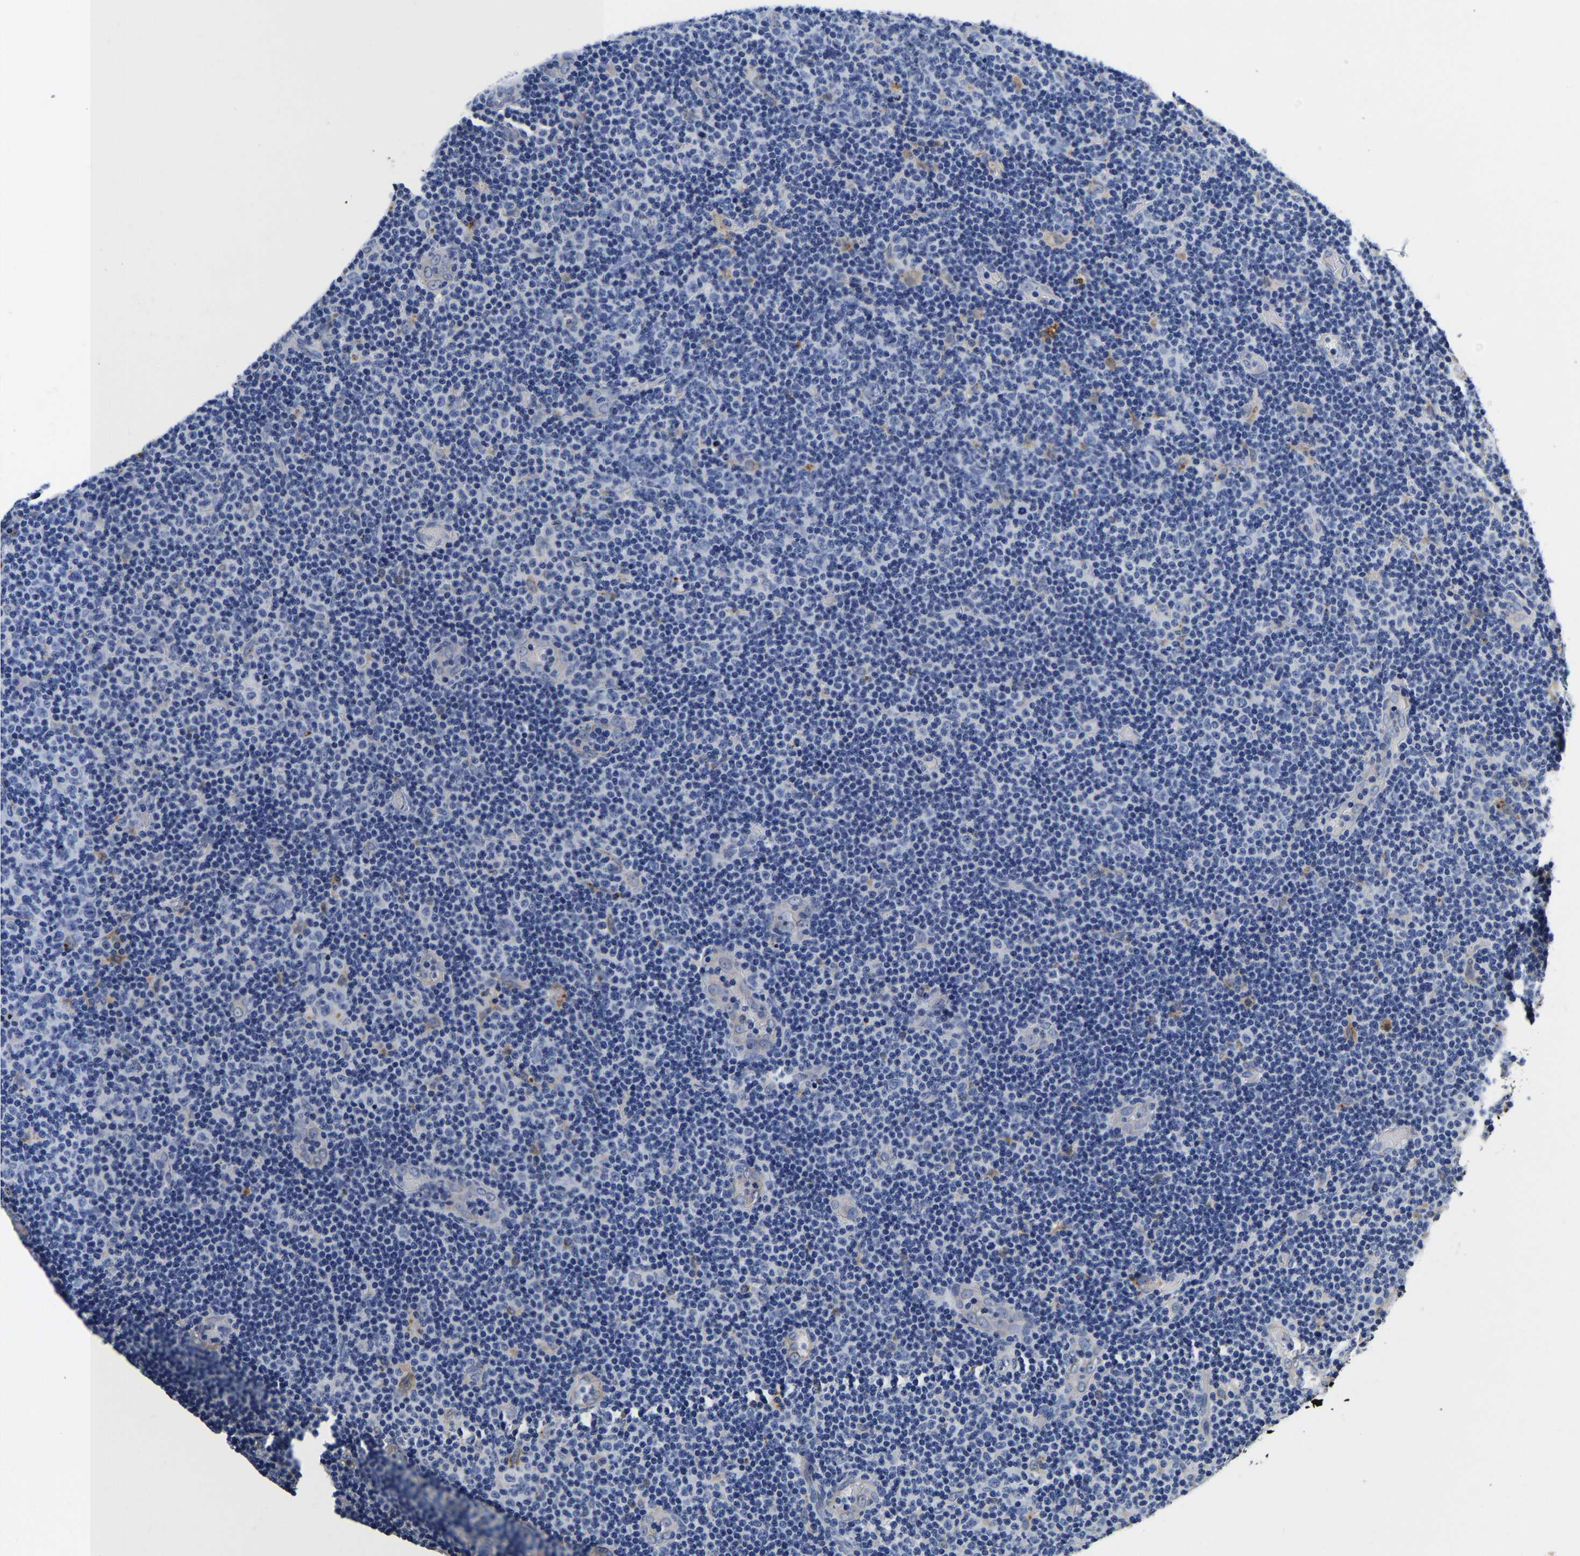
{"staining": {"intensity": "negative", "quantity": "none", "location": "none"}, "tissue": "lymphoma", "cell_type": "Tumor cells", "image_type": "cancer", "snomed": [{"axis": "morphology", "description": "Malignant lymphoma, non-Hodgkin's type, Low grade"}, {"axis": "topography", "description": "Lymph node"}], "caption": "High power microscopy histopathology image of an immunohistochemistry micrograph of low-grade malignant lymphoma, non-Hodgkin's type, revealing no significant staining in tumor cells.", "gene": "GRN", "patient": {"sex": "male", "age": 83}}